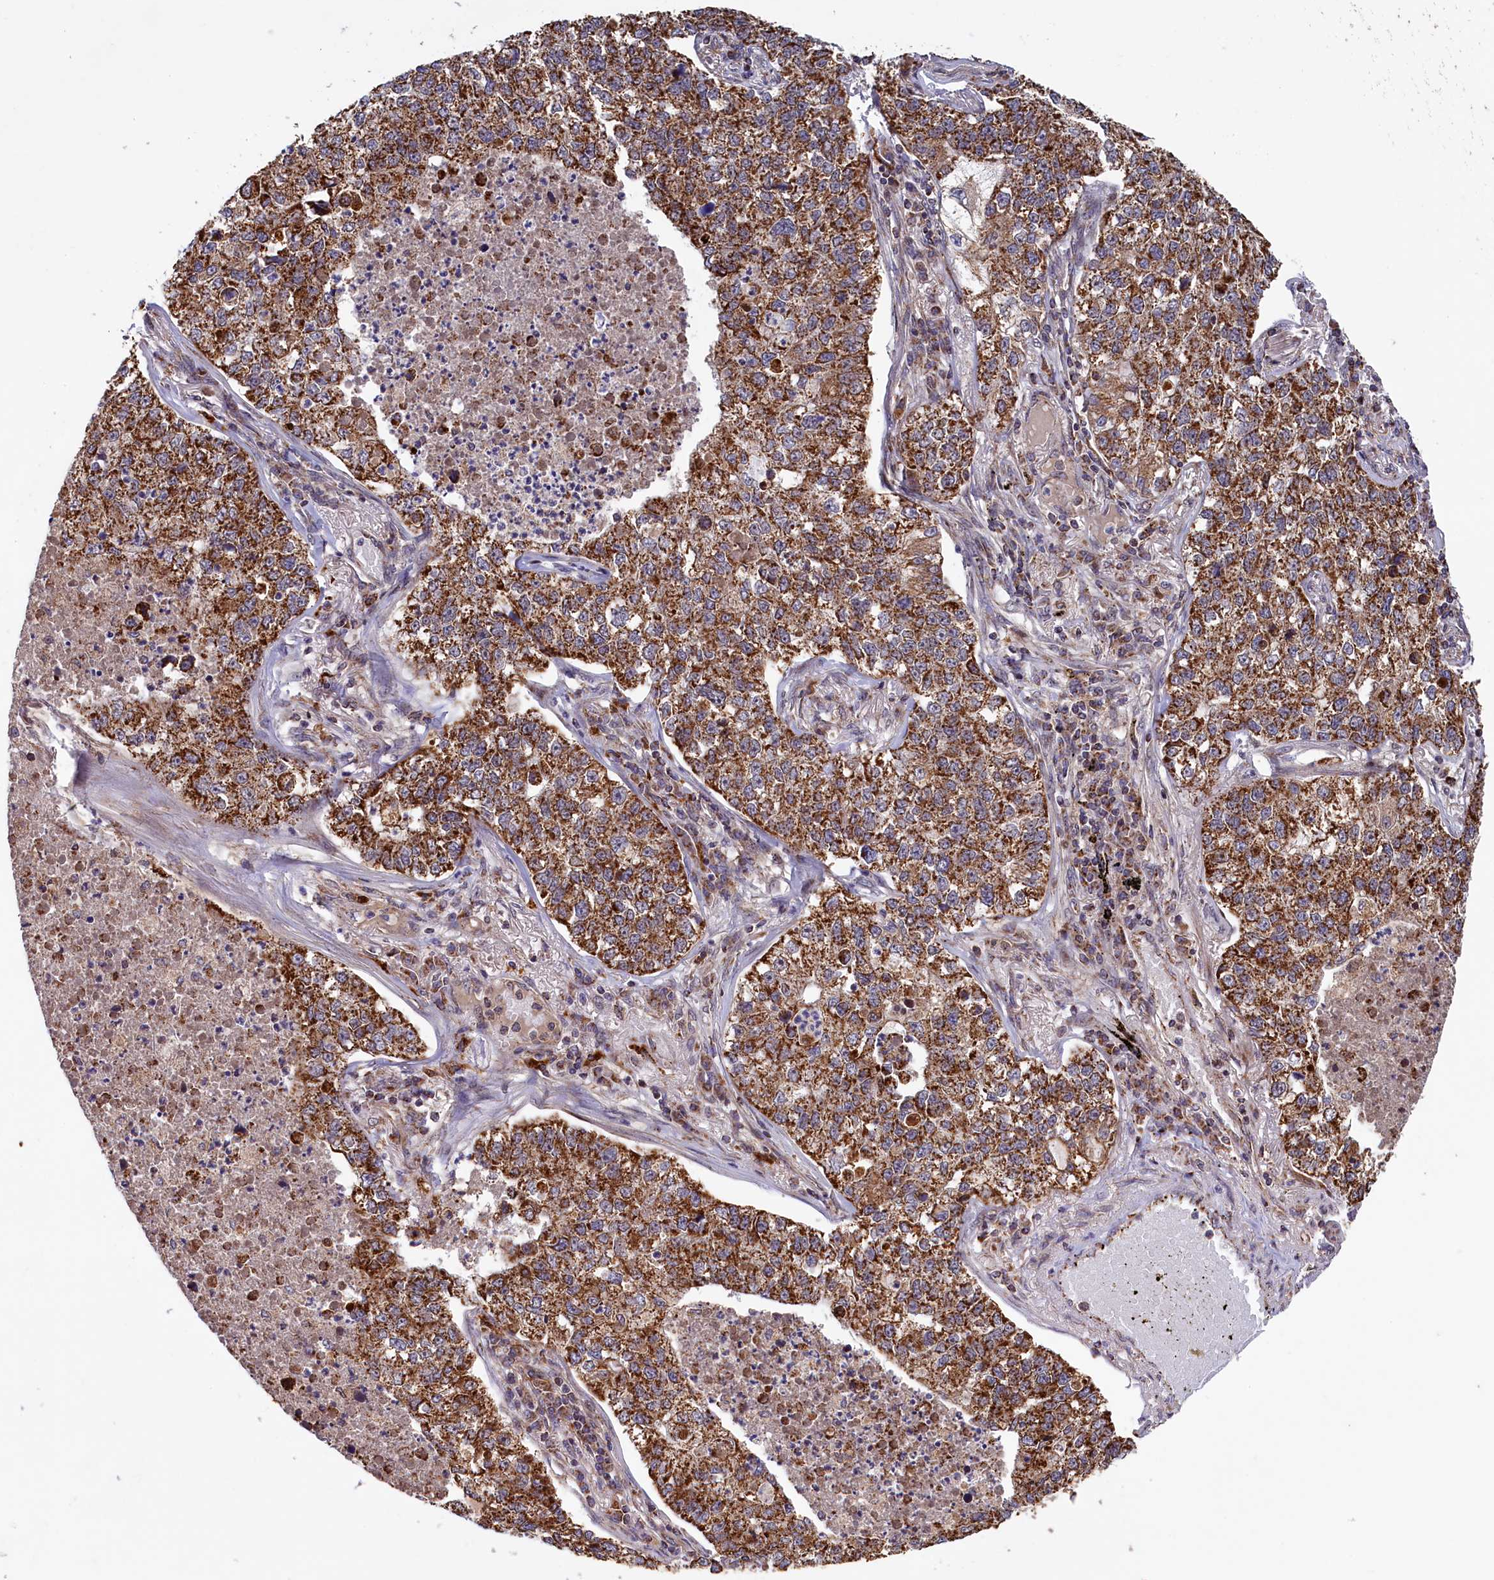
{"staining": {"intensity": "strong", "quantity": ">75%", "location": "cytoplasmic/membranous"}, "tissue": "lung cancer", "cell_type": "Tumor cells", "image_type": "cancer", "snomed": [{"axis": "morphology", "description": "Adenocarcinoma, NOS"}, {"axis": "topography", "description": "Lung"}], "caption": "Tumor cells display high levels of strong cytoplasmic/membranous positivity in approximately >75% of cells in lung adenocarcinoma.", "gene": "DUS3L", "patient": {"sex": "male", "age": 49}}